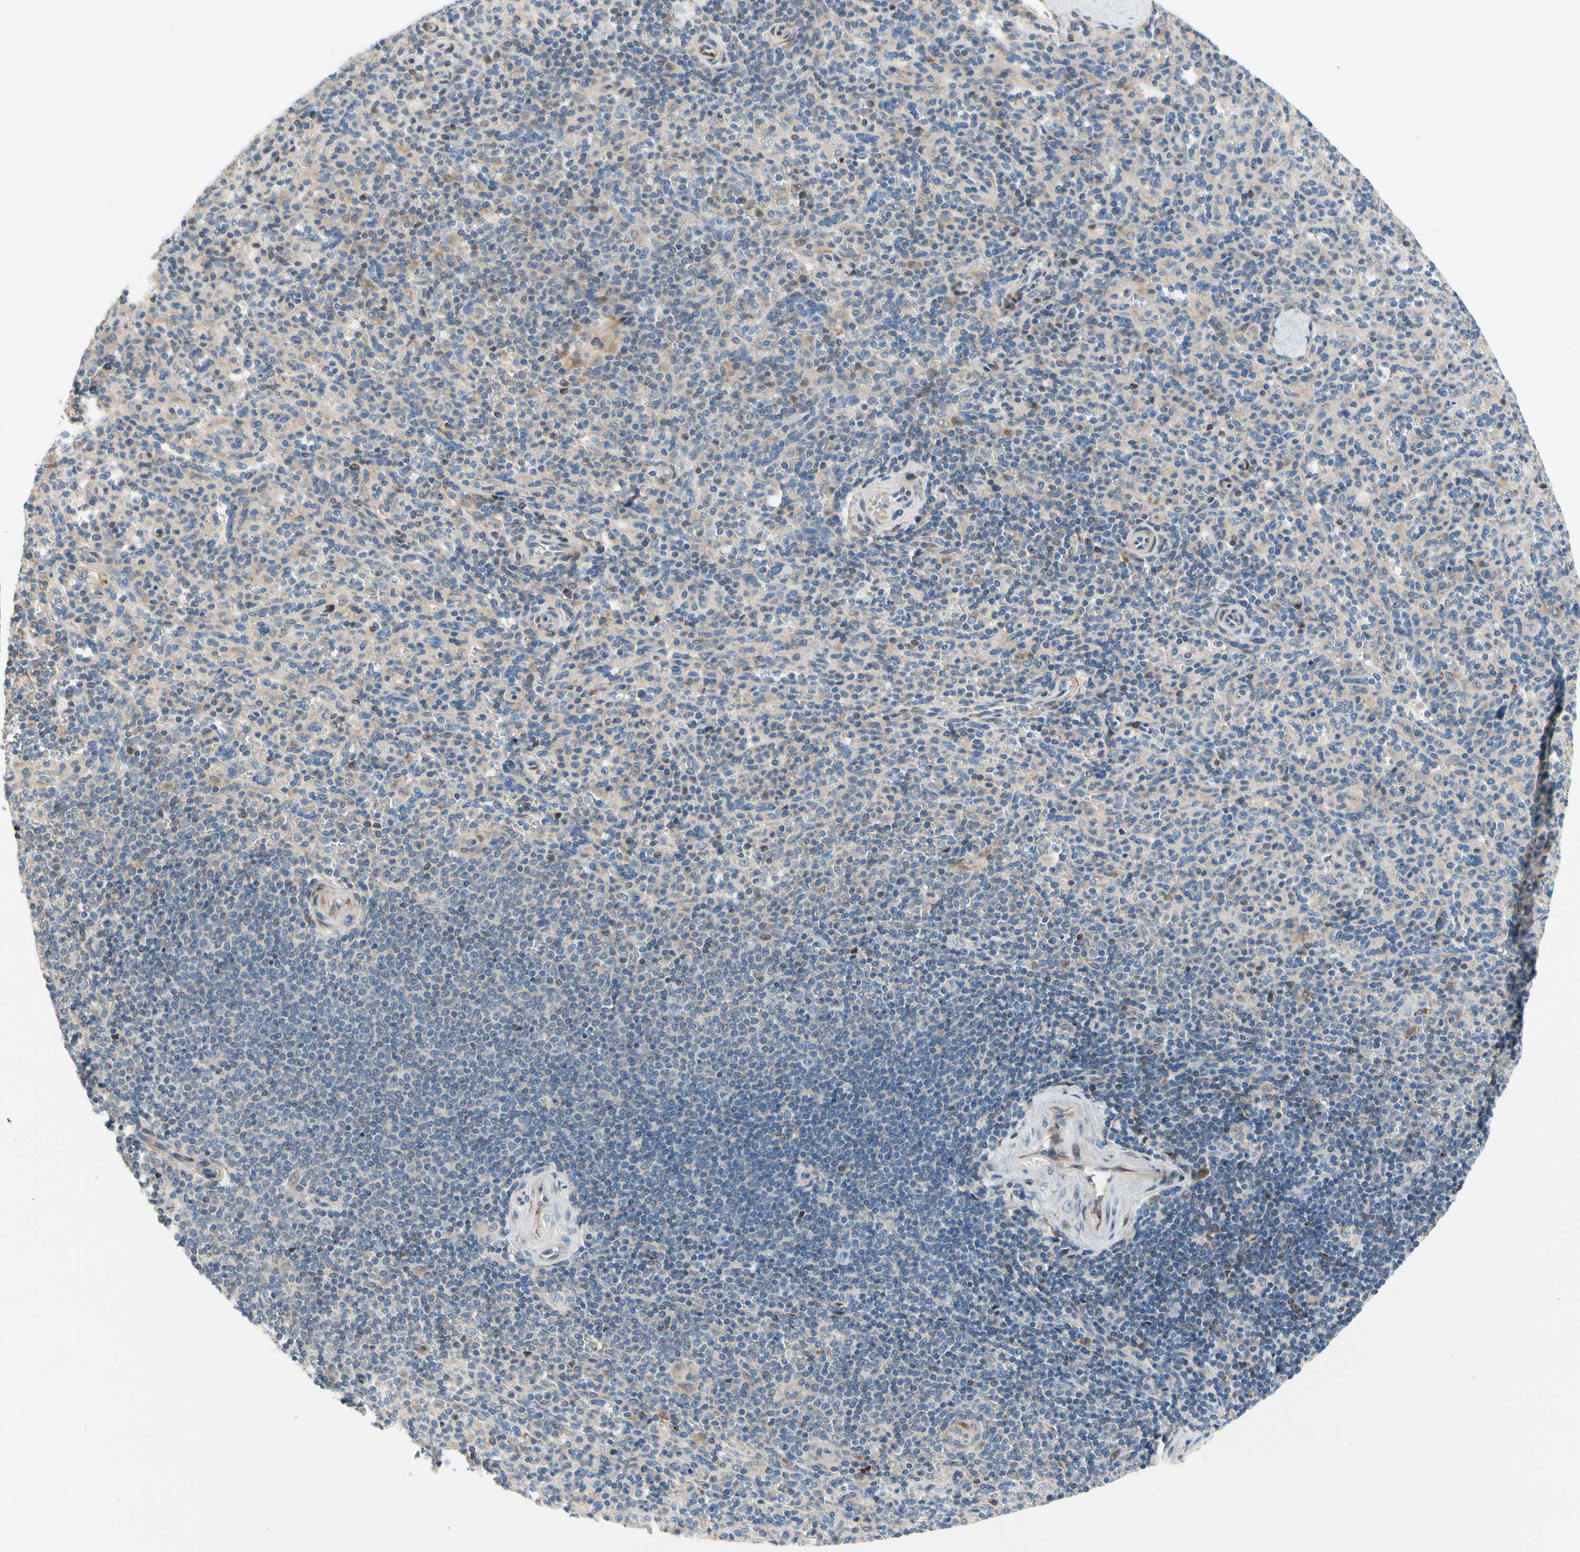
{"staining": {"intensity": "moderate", "quantity": "<25%", "location": "cytoplasmic/membranous"}, "tissue": "spleen", "cell_type": "Cells in red pulp", "image_type": "normal", "snomed": [{"axis": "morphology", "description": "Normal tissue, NOS"}, {"axis": "topography", "description": "Spleen"}], "caption": "Protein analysis of normal spleen reveals moderate cytoplasmic/membranous expression in about <25% of cells in red pulp. (IHC, brightfield microscopy, high magnification).", "gene": "MAP3K3", "patient": {"sex": "male", "age": 36}}